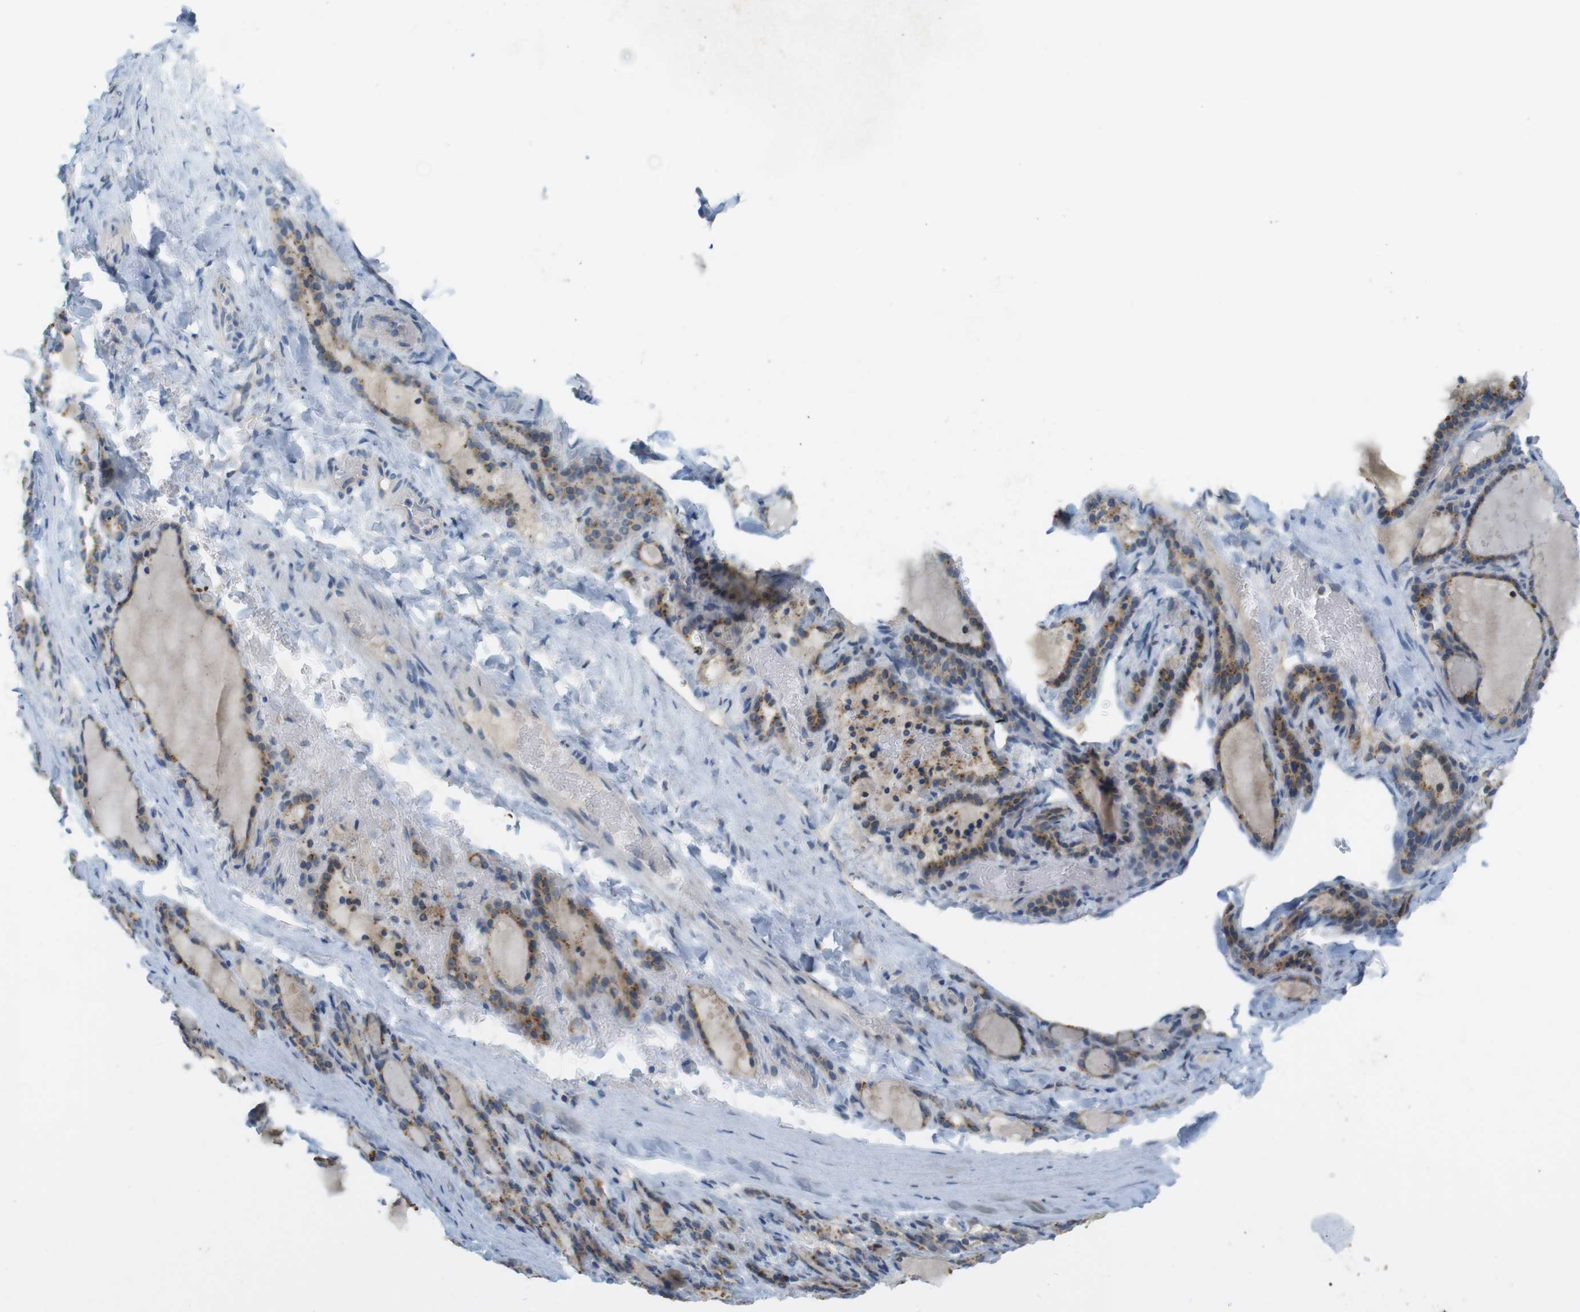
{"staining": {"intensity": "moderate", "quantity": ">75%", "location": "cytoplasmic/membranous"}, "tissue": "thyroid gland", "cell_type": "Glandular cells", "image_type": "normal", "snomed": [{"axis": "morphology", "description": "Normal tissue, NOS"}, {"axis": "topography", "description": "Thyroid gland"}], "caption": "A high-resolution micrograph shows IHC staining of unremarkable thyroid gland, which shows moderate cytoplasmic/membranous expression in approximately >75% of glandular cells. The staining is performed using DAB (3,3'-diaminobenzidine) brown chromogen to label protein expression. The nuclei are counter-stained blue using hematoxylin.", "gene": "YIPF3", "patient": {"sex": "female", "age": 28}}